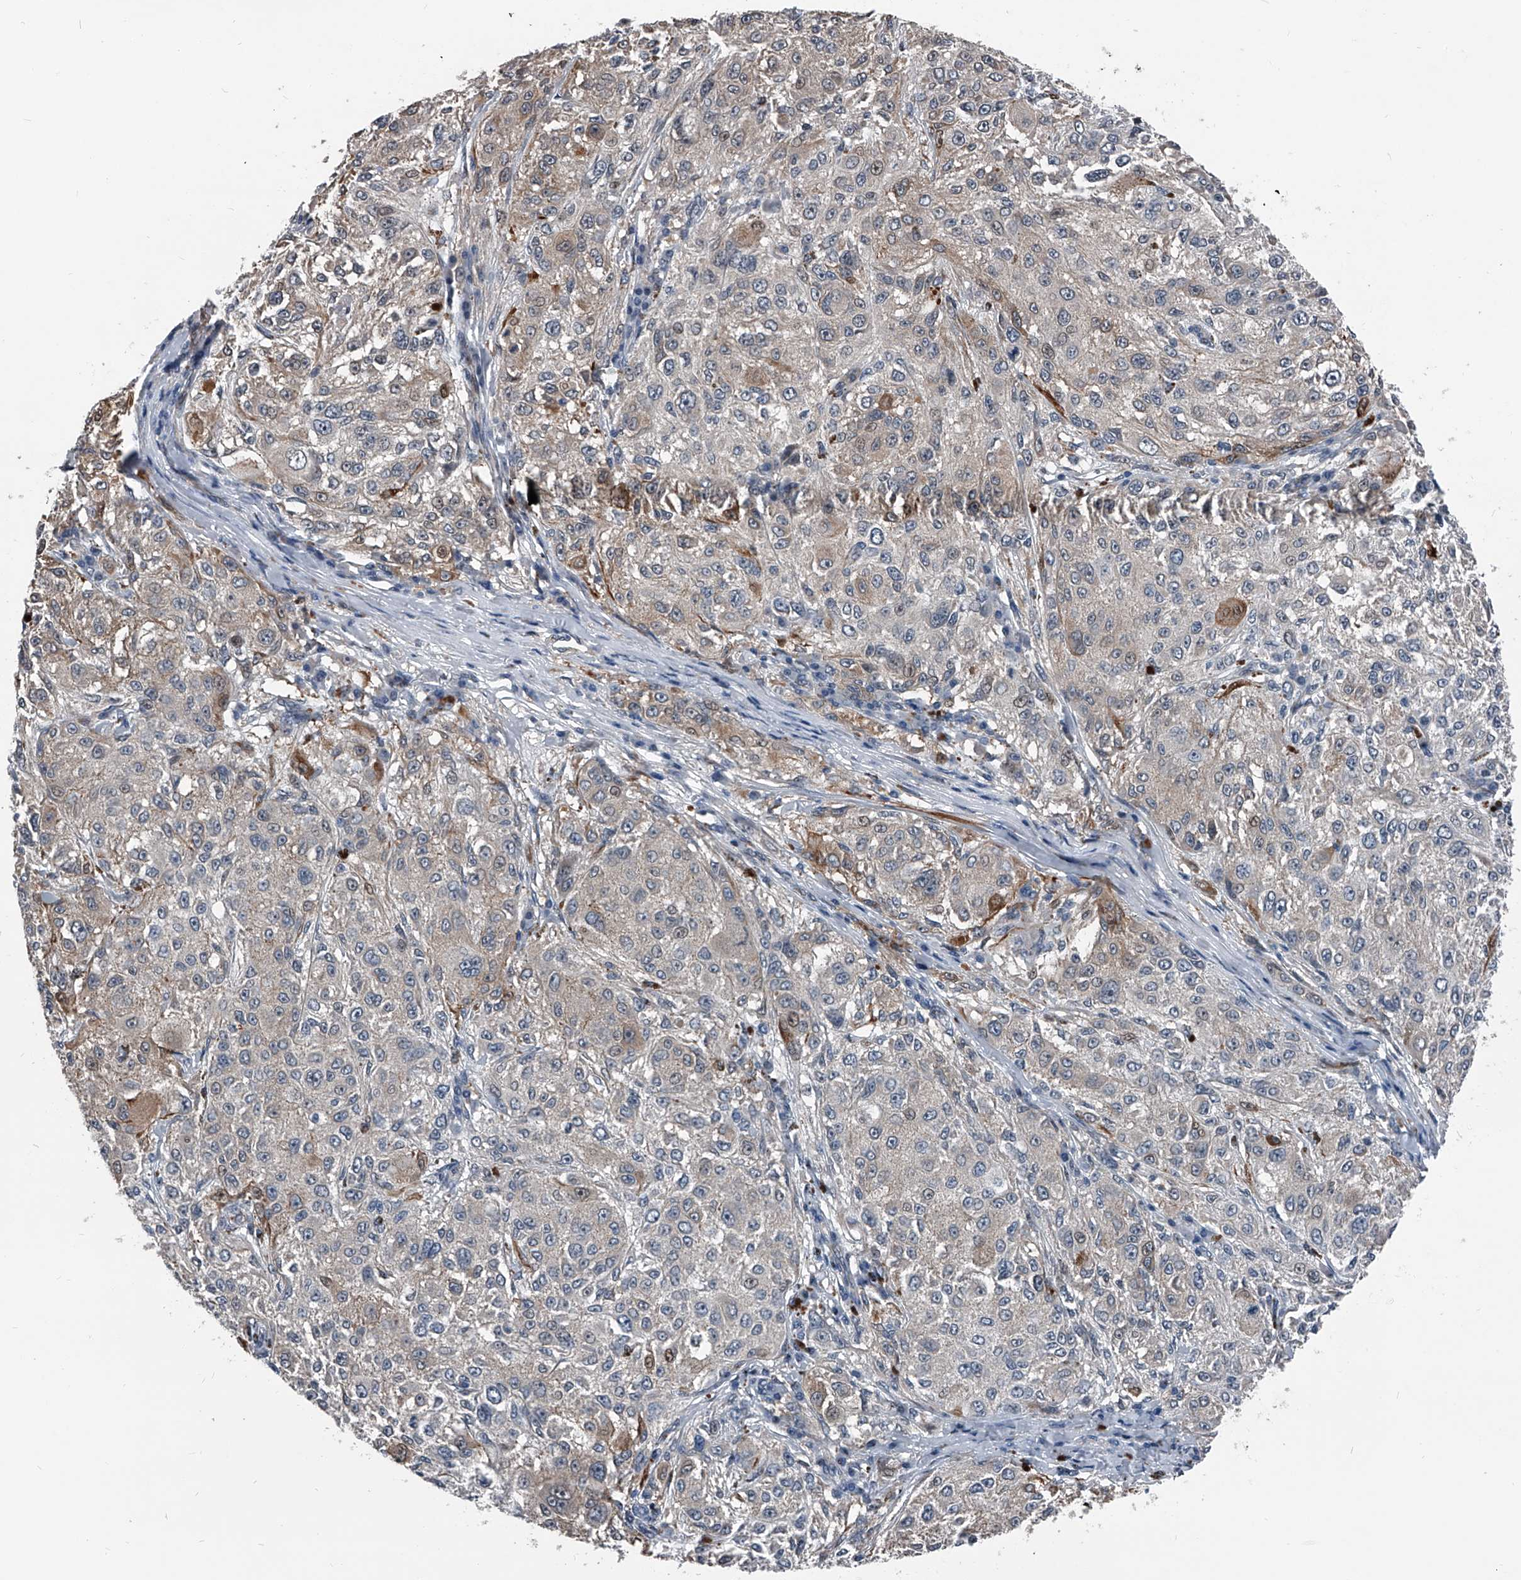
{"staining": {"intensity": "negative", "quantity": "none", "location": "none"}, "tissue": "melanoma", "cell_type": "Tumor cells", "image_type": "cancer", "snomed": [{"axis": "morphology", "description": "Necrosis, NOS"}, {"axis": "morphology", "description": "Malignant melanoma, NOS"}, {"axis": "topography", "description": "Skin"}], "caption": "This is a photomicrograph of immunohistochemistry staining of malignant melanoma, which shows no positivity in tumor cells.", "gene": "MEN1", "patient": {"sex": "female", "age": 87}}